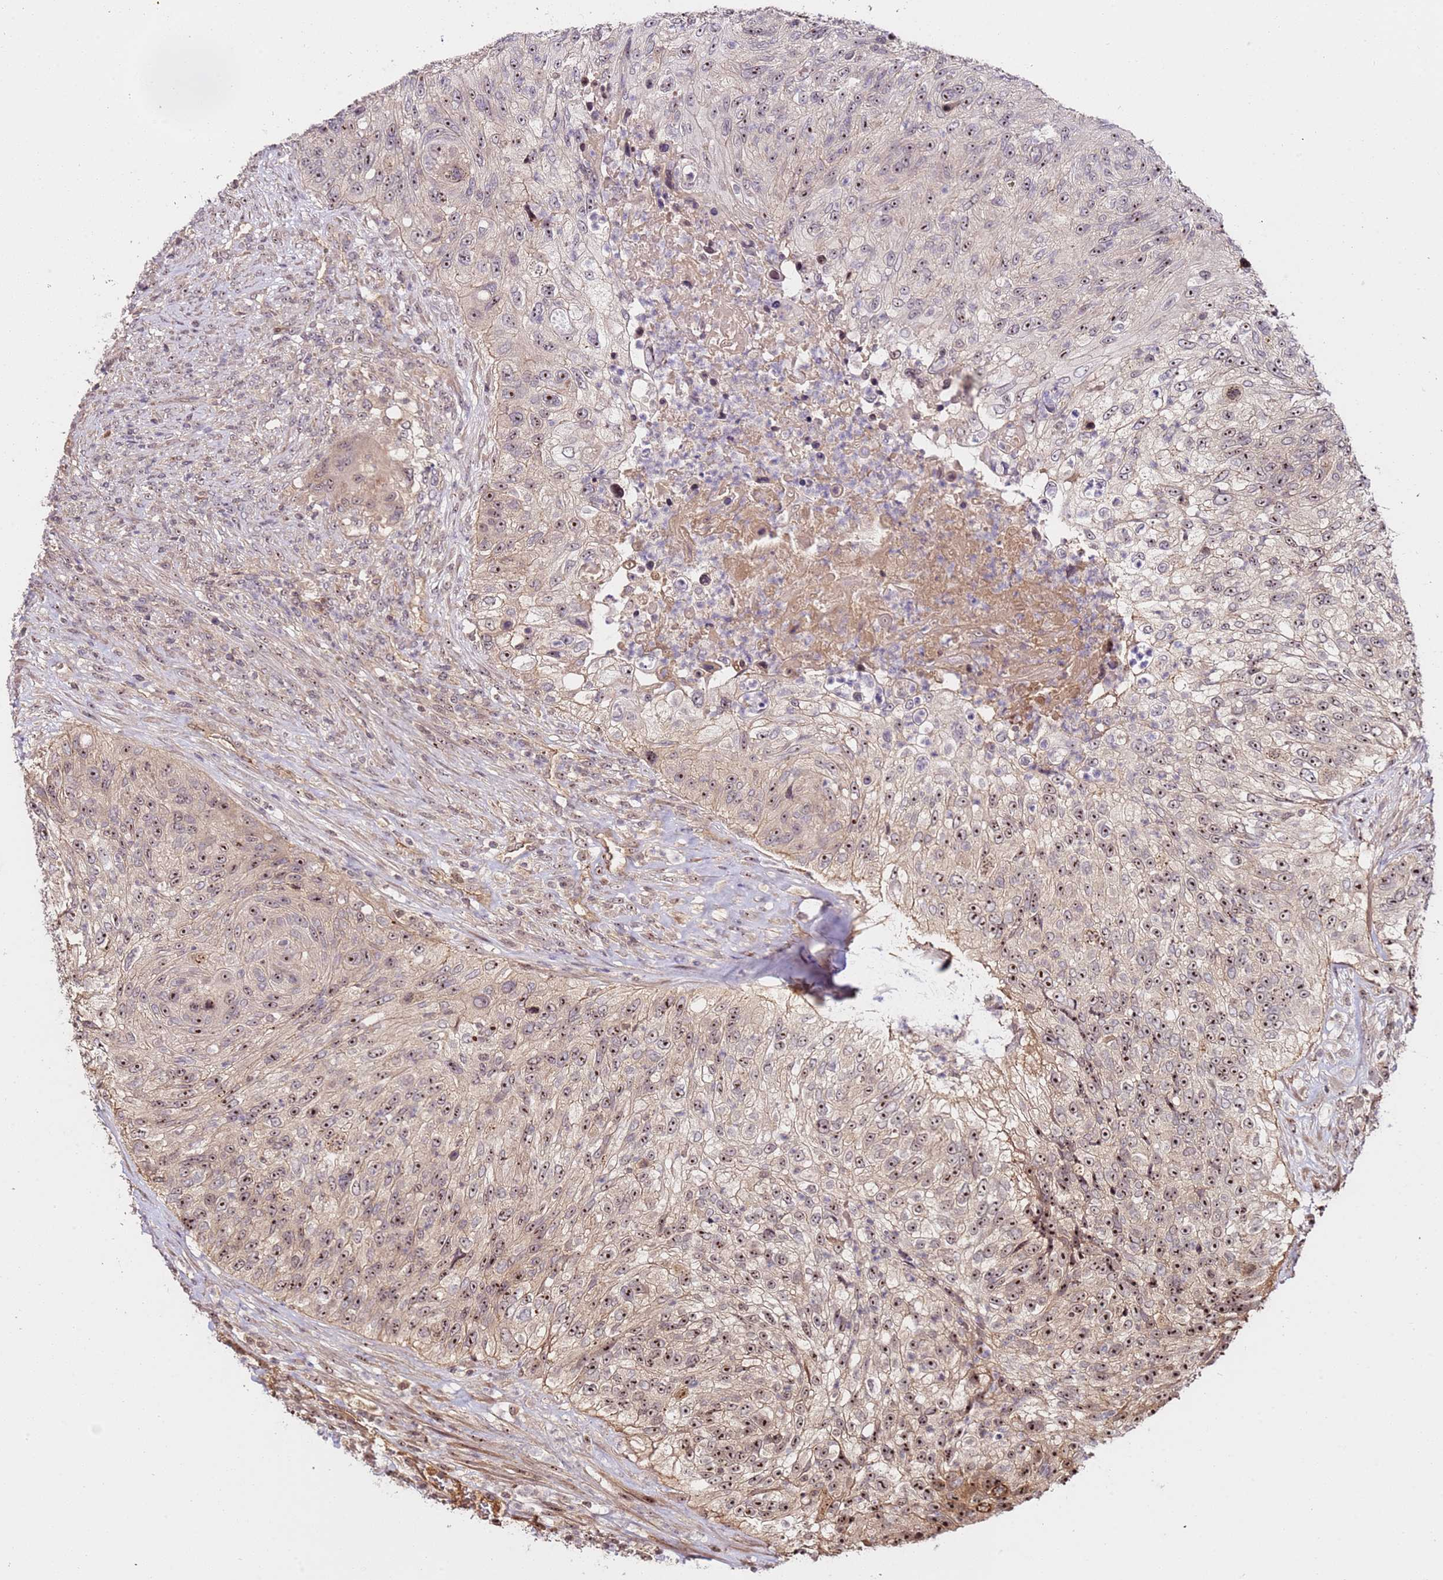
{"staining": {"intensity": "moderate", "quantity": "25%-75%", "location": "nuclear"}, "tissue": "urothelial cancer", "cell_type": "Tumor cells", "image_type": "cancer", "snomed": [{"axis": "morphology", "description": "Urothelial carcinoma, High grade"}, {"axis": "topography", "description": "Urinary bladder"}], "caption": "A micrograph of human urothelial cancer stained for a protein reveals moderate nuclear brown staining in tumor cells.", "gene": "DDX27", "patient": {"sex": "female", "age": 60}}